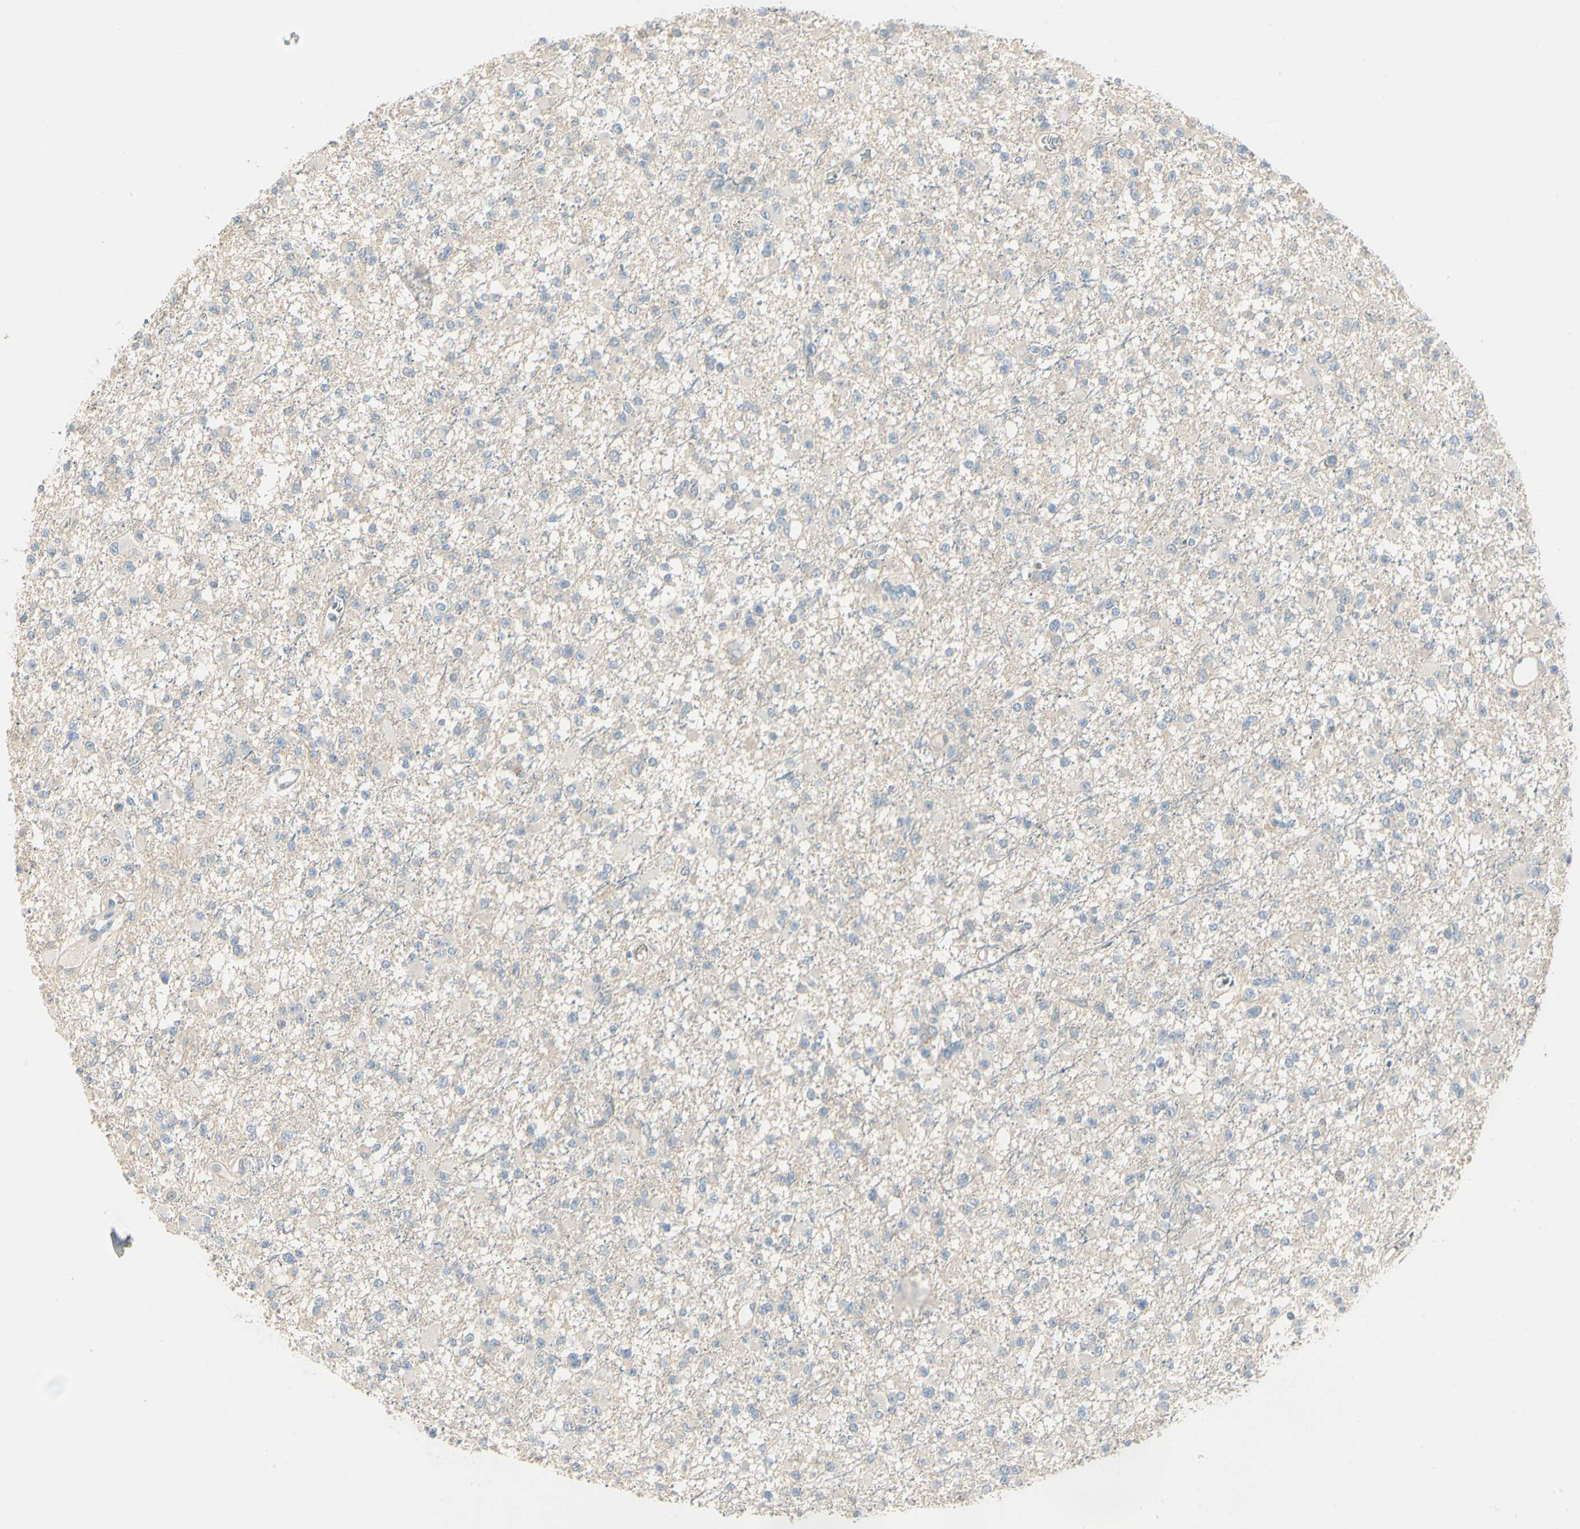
{"staining": {"intensity": "negative", "quantity": "none", "location": "none"}, "tissue": "glioma", "cell_type": "Tumor cells", "image_type": "cancer", "snomed": [{"axis": "morphology", "description": "Glioma, malignant, Low grade"}, {"axis": "topography", "description": "Brain"}], "caption": "The histopathology image exhibits no significant staining in tumor cells of malignant low-grade glioma.", "gene": "DUSP12", "patient": {"sex": "female", "age": 22}}